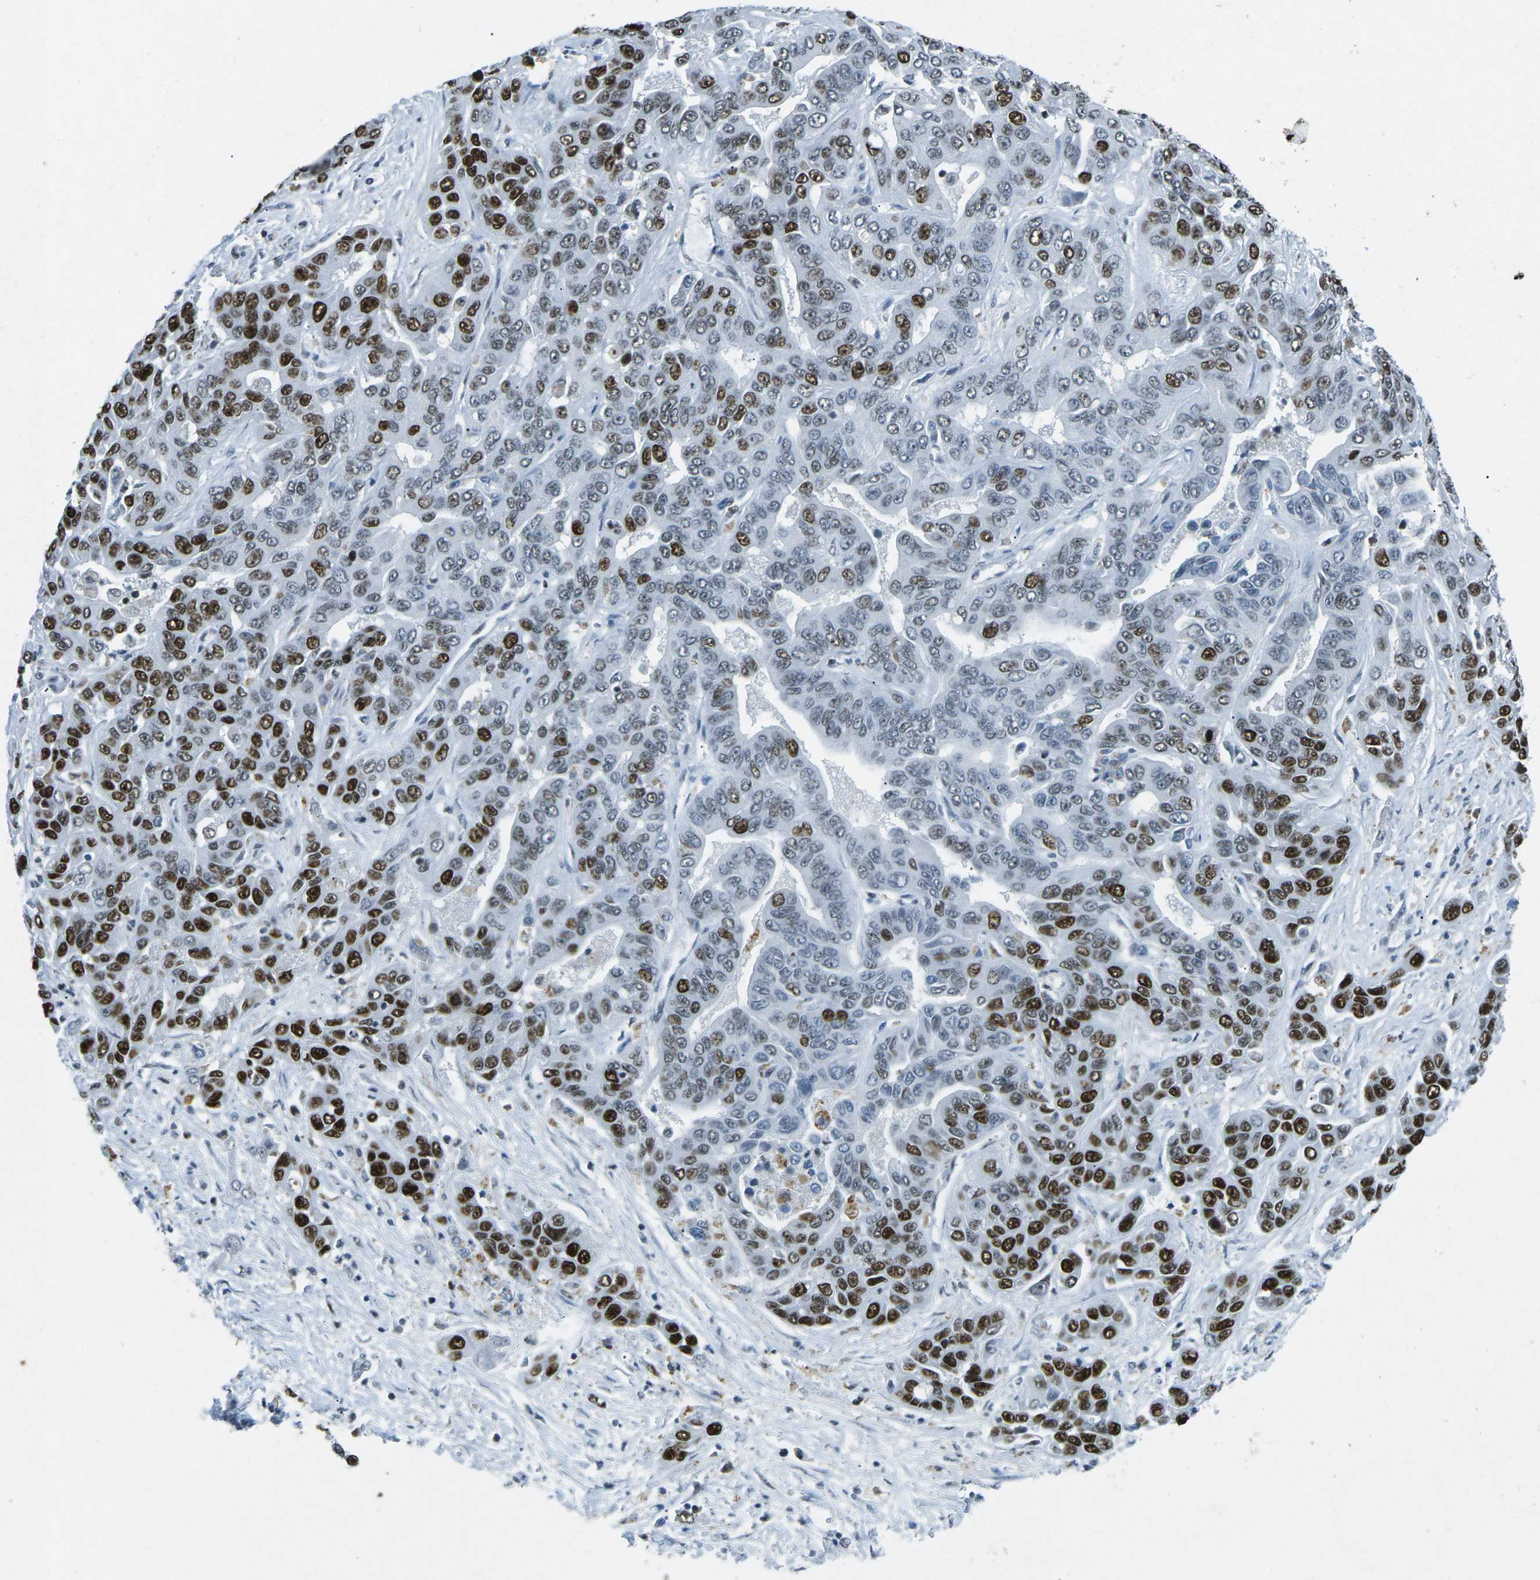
{"staining": {"intensity": "strong", "quantity": ">75%", "location": "nuclear"}, "tissue": "liver cancer", "cell_type": "Tumor cells", "image_type": "cancer", "snomed": [{"axis": "morphology", "description": "Cholangiocarcinoma"}, {"axis": "topography", "description": "Liver"}], "caption": "Human liver cancer (cholangiocarcinoma) stained with a protein marker shows strong staining in tumor cells.", "gene": "RB1", "patient": {"sex": "female", "age": 52}}